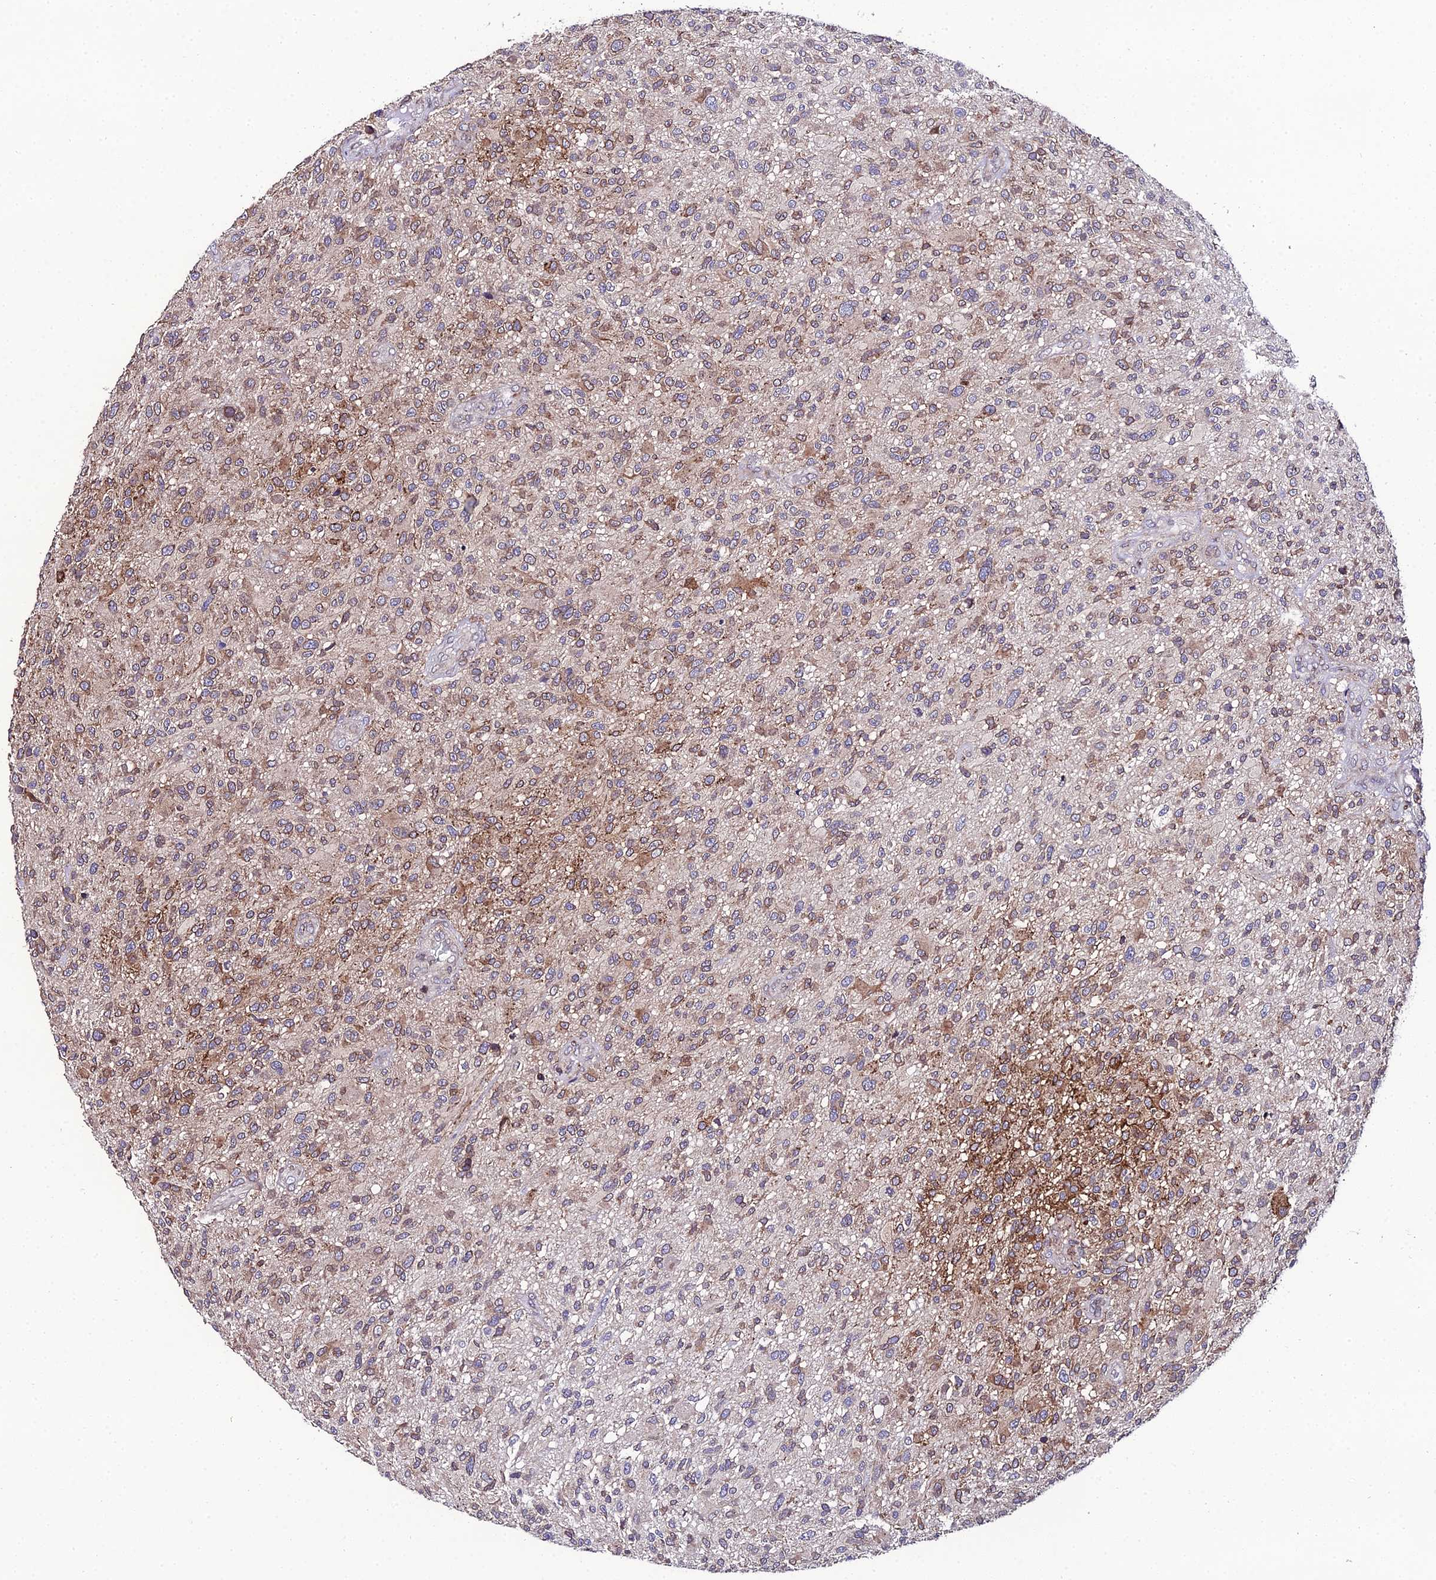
{"staining": {"intensity": "moderate", "quantity": "<25%", "location": "cytoplasmic/membranous"}, "tissue": "glioma", "cell_type": "Tumor cells", "image_type": "cancer", "snomed": [{"axis": "morphology", "description": "Glioma, malignant, High grade"}, {"axis": "topography", "description": "Brain"}], "caption": "This image displays immunohistochemistry (IHC) staining of human malignant high-grade glioma, with low moderate cytoplasmic/membranous positivity in approximately <25% of tumor cells.", "gene": "DDX19A", "patient": {"sex": "male", "age": 47}}